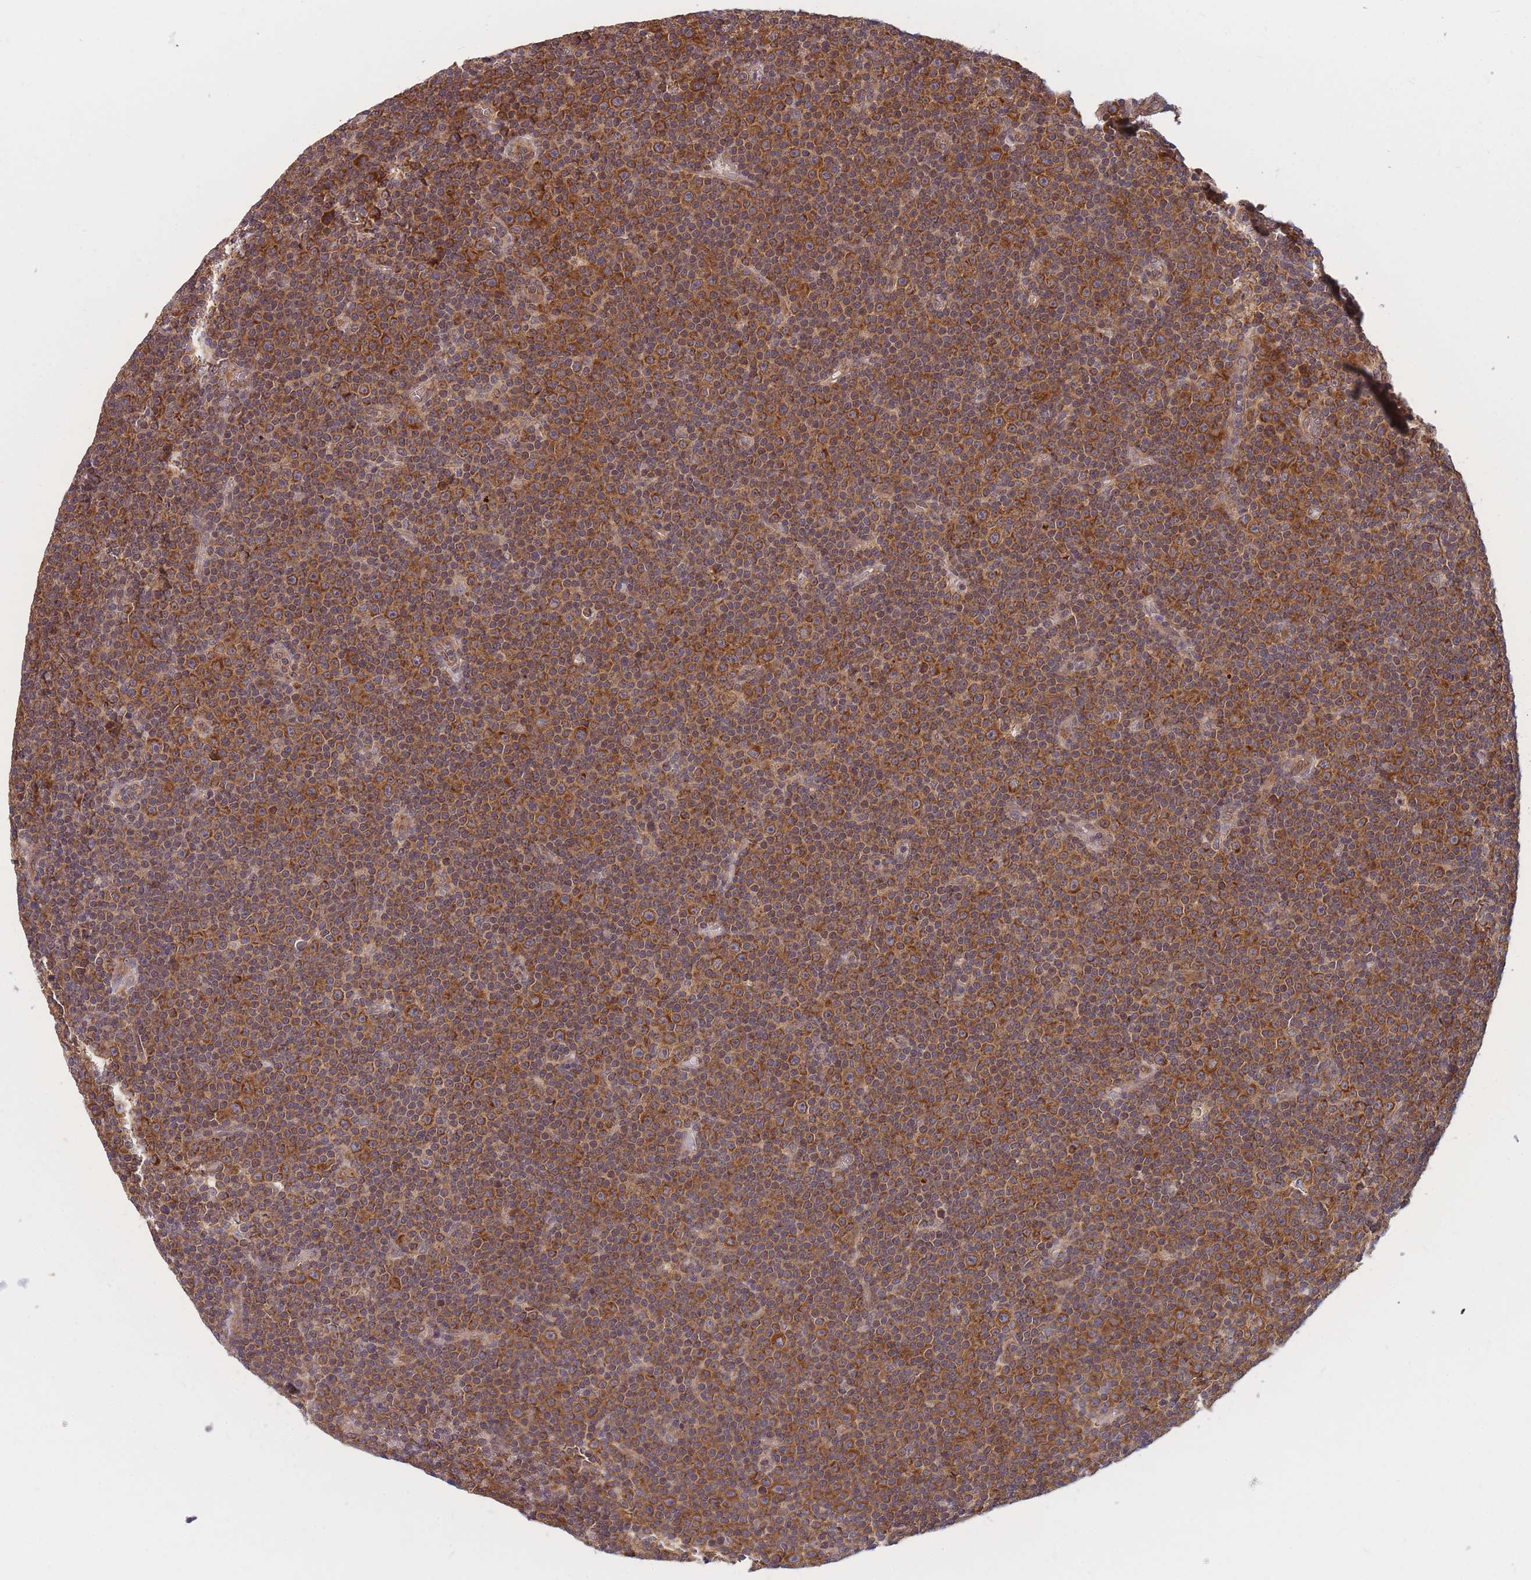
{"staining": {"intensity": "strong", "quantity": ">75%", "location": "cytoplasmic/membranous"}, "tissue": "lymphoma", "cell_type": "Tumor cells", "image_type": "cancer", "snomed": [{"axis": "morphology", "description": "Malignant lymphoma, non-Hodgkin's type, Low grade"}, {"axis": "topography", "description": "Lymph node"}], "caption": "There is high levels of strong cytoplasmic/membranous expression in tumor cells of malignant lymphoma, non-Hodgkin's type (low-grade), as demonstrated by immunohistochemical staining (brown color).", "gene": "MRPL23", "patient": {"sex": "female", "age": 67}}